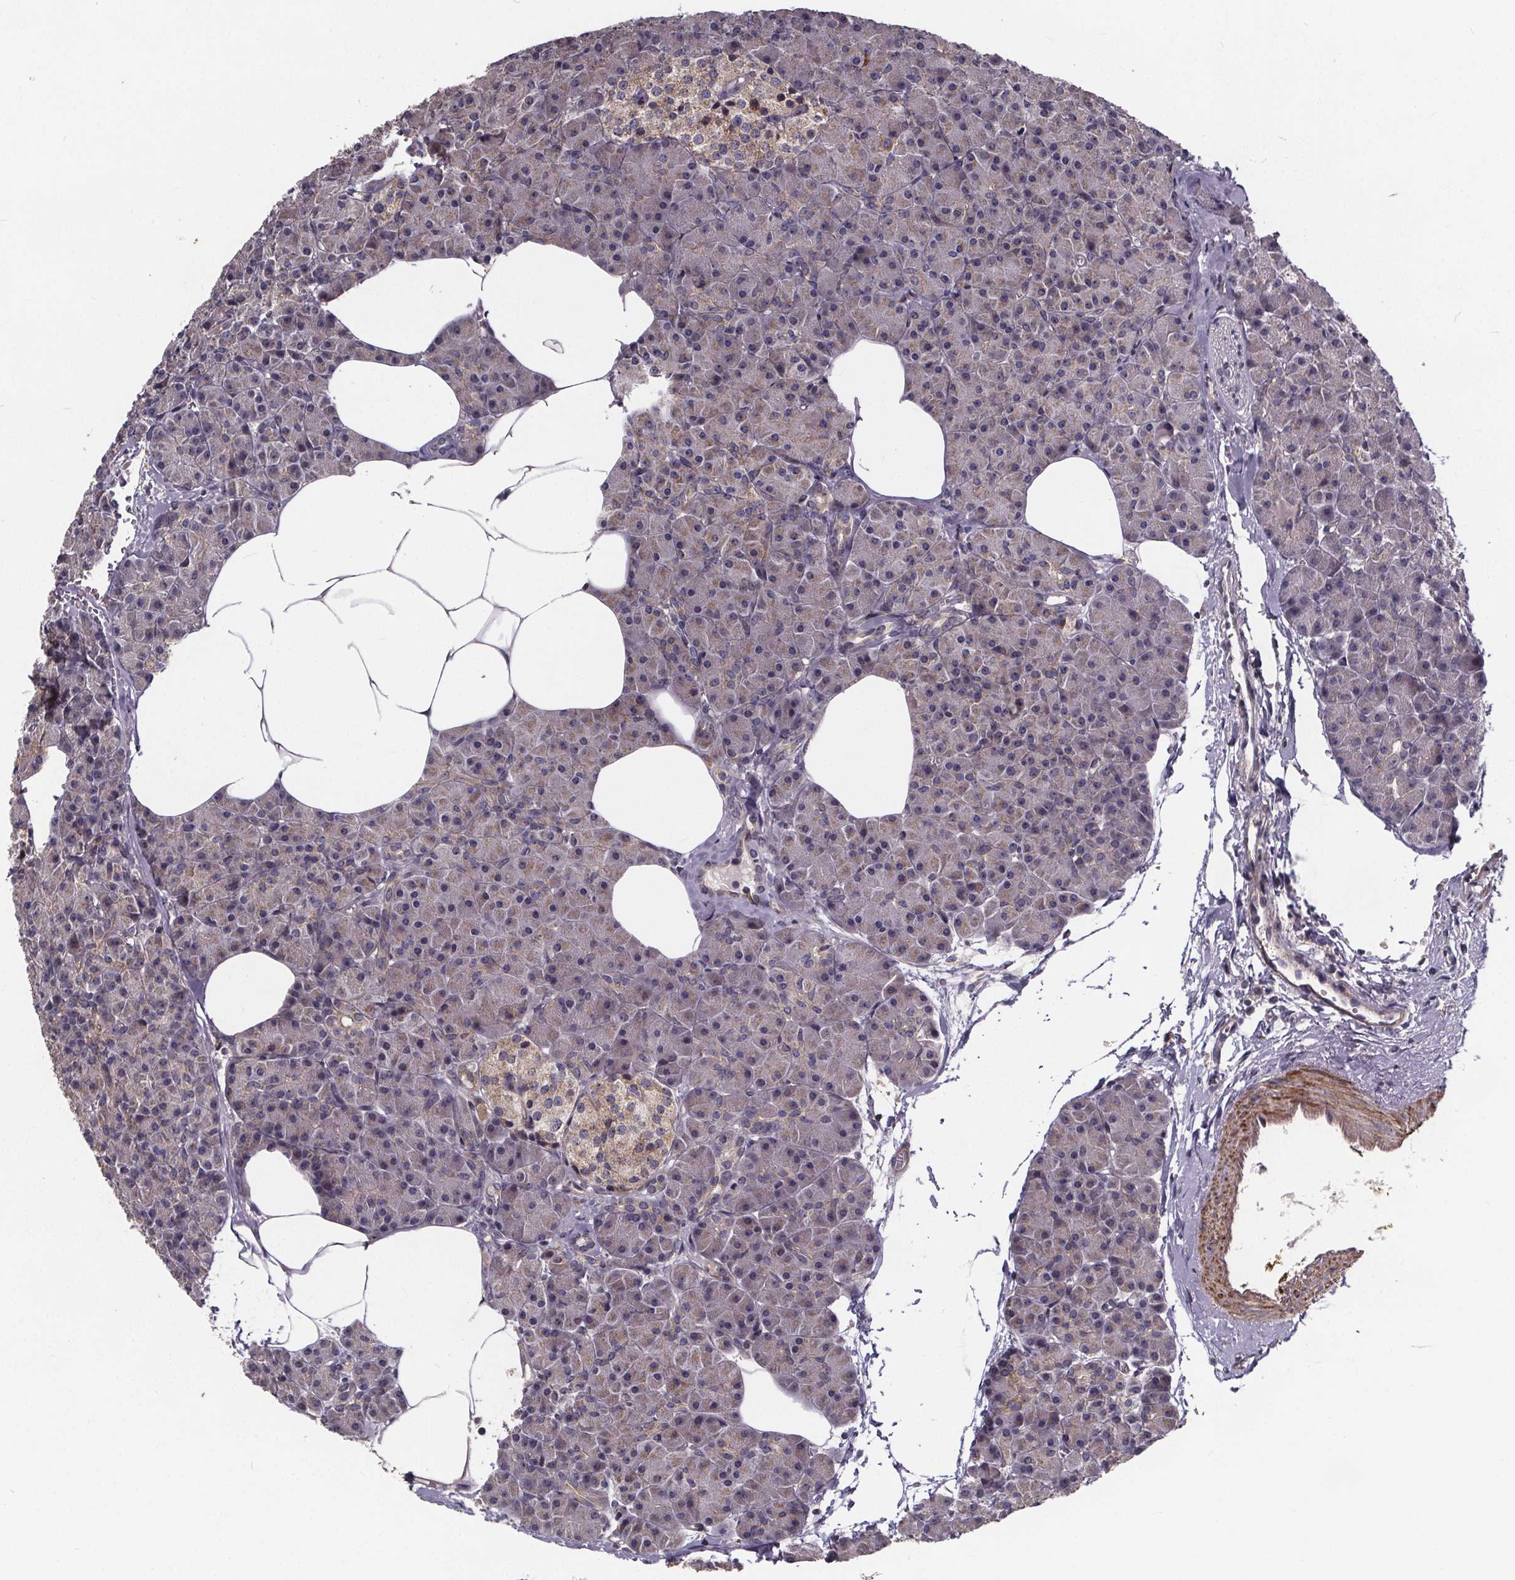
{"staining": {"intensity": "moderate", "quantity": "<25%", "location": "cytoplasmic/membranous"}, "tissue": "pancreas", "cell_type": "Exocrine glandular cells", "image_type": "normal", "snomed": [{"axis": "morphology", "description": "Normal tissue, NOS"}, {"axis": "topography", "description": "Pancreas"}], "caption": "Immunohistochemical staining of normal human pancreas displays low levels of moderate cytoplasmic/membranous staining in about <25% of exocrine glandular cells. The protein of interest is stained brown, and the nuclei are stained in blue (DAB IHC with brightfield microscopy, high magnification).", "gene": "YME1L1", "patient": {"sex": "female", "age": 45}}